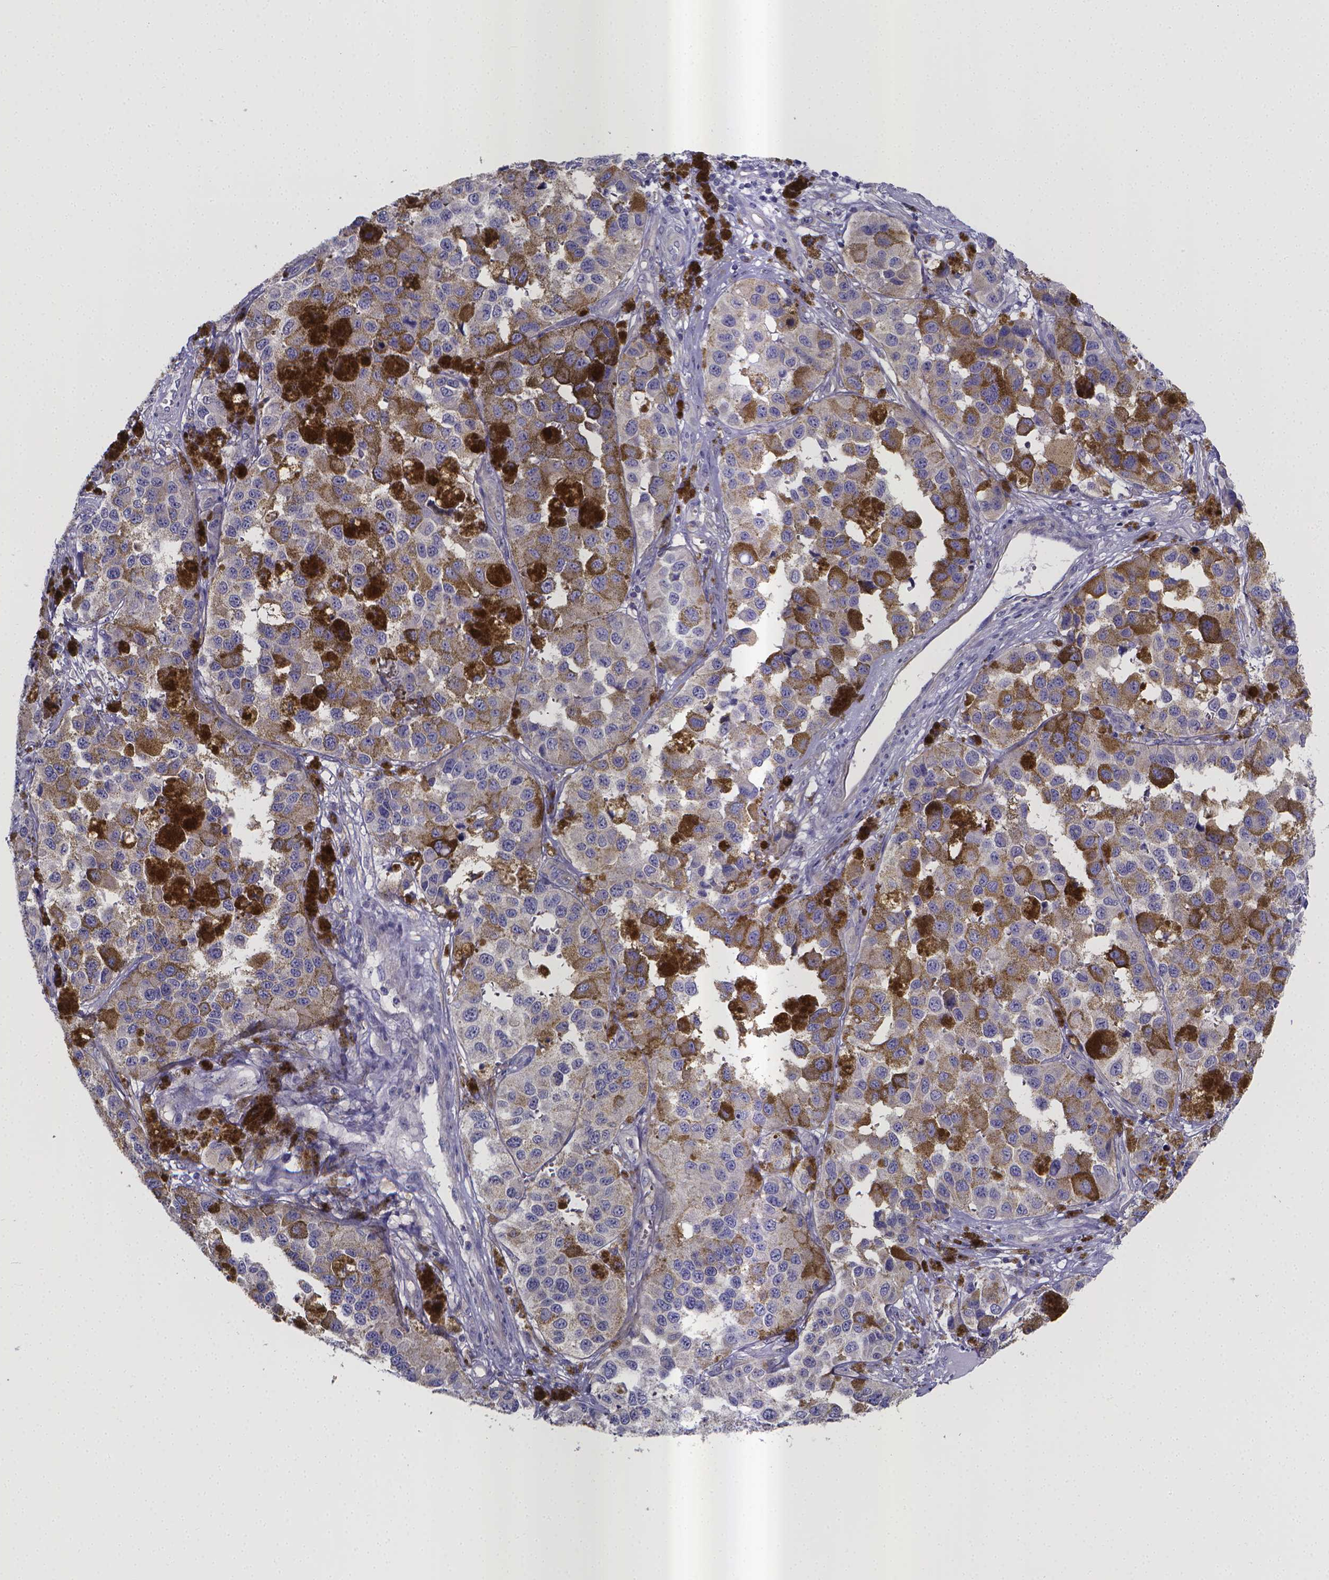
{"staining": {"intensity": "negative", "quantity": "none", "location": "none"}, "tissue": "melanoma", "cell_type": "Tumor cells", "image_type": "cancer", "snomed": [{"axis": "morphology", "description": "Malignant melanoma, NOS"}, {"axis": "topography", "description": "Skin"}], "caption": "High magnification brightfield microscopy of malignant melanoma stained with DAB (3,3'-diaminobenzidine) (brown) and counterstained with hematoxylin (blue): tumor cells show no significant staining.", "gene": "RERG", "patient": {"sex": "female", "age": 58}}